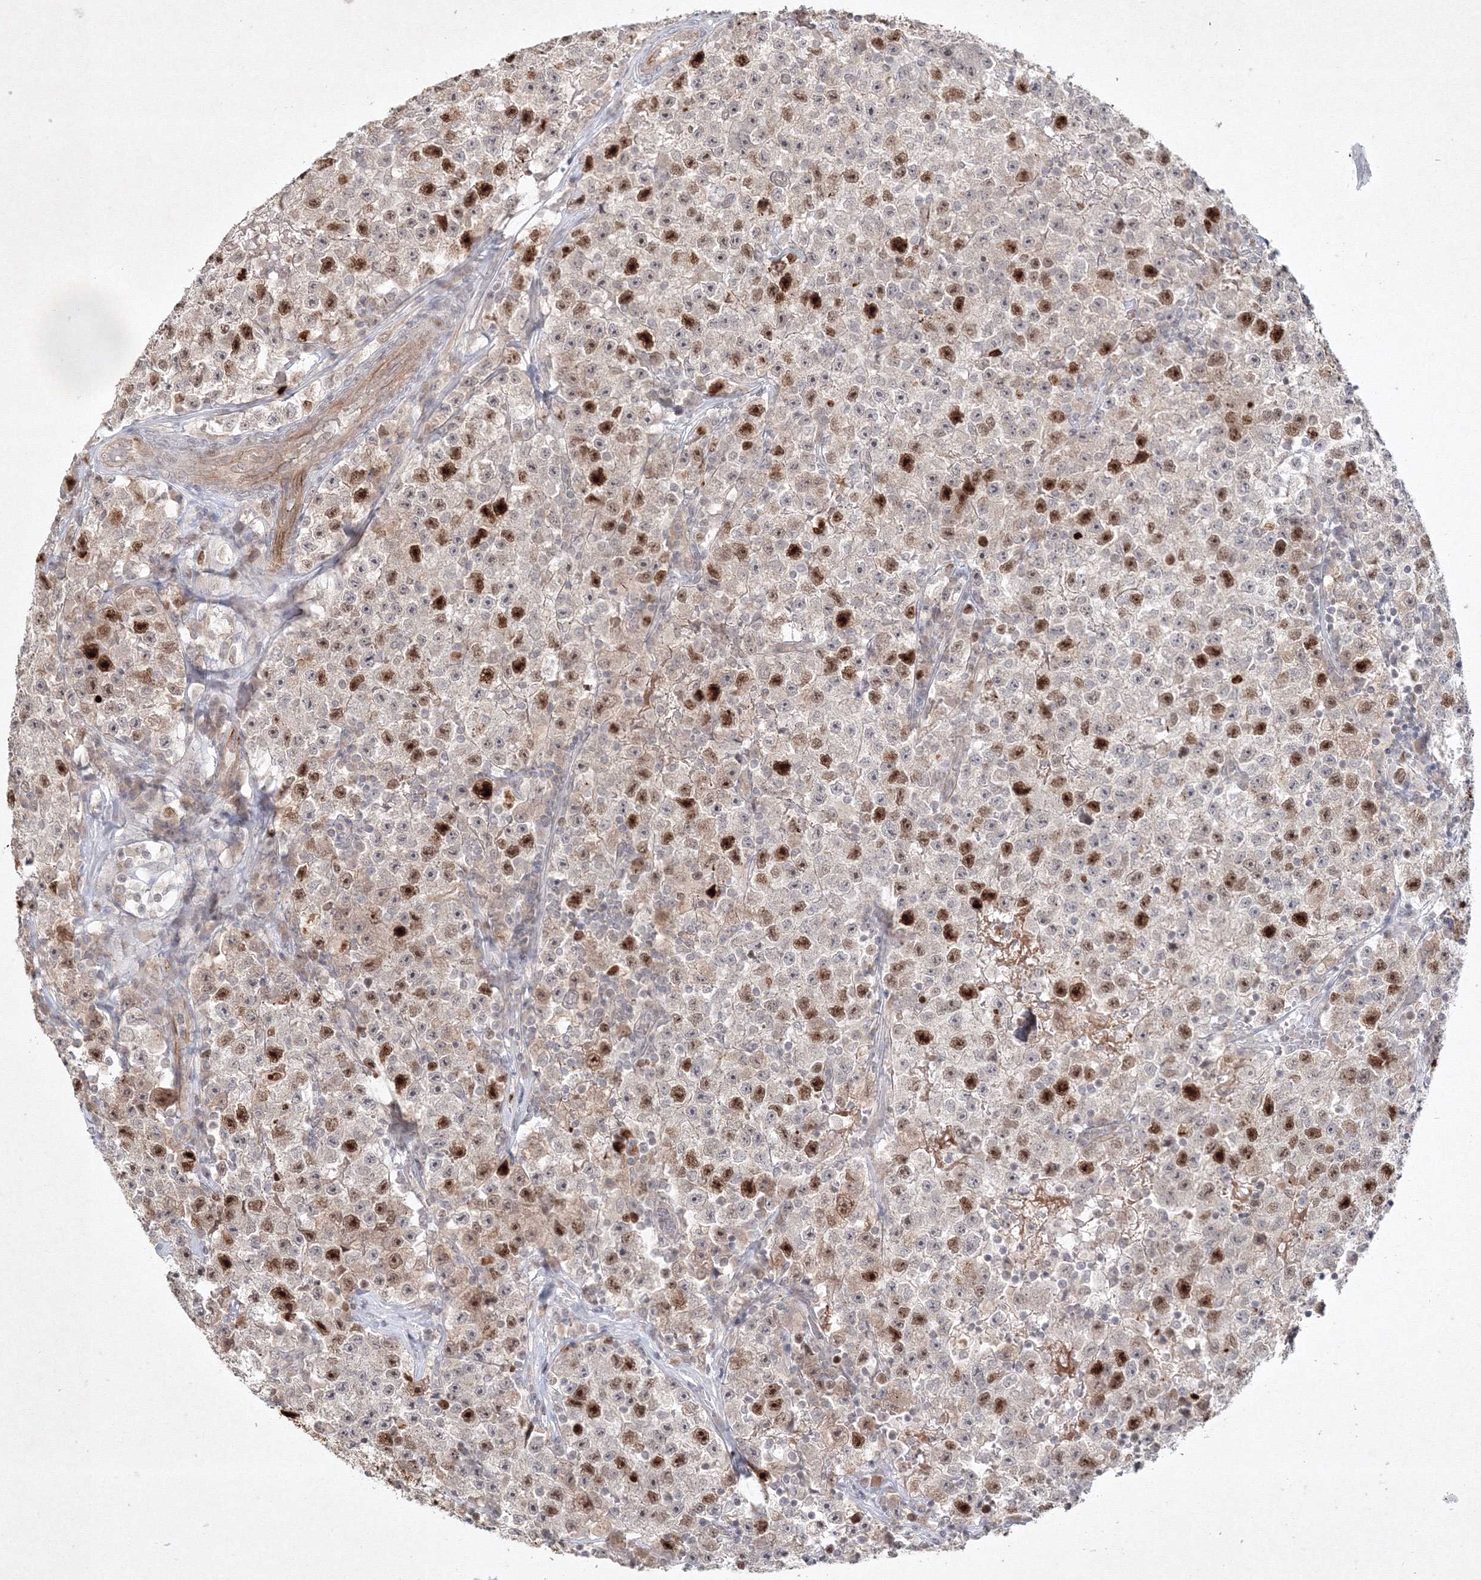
{"staining": {"intensity": "strong", "quantity": "25%-75%", "location": "nuclear"}, "tissue": "testis cancer", "cell_type": "Tumor cells", "image_type": "cancer", "snomed": [{"axis": "morphology", "description": "Seminoma, NOS"}, {"axis": "topography", "description": "Testis"}], "caption": "Seminoma (testis) was stained to show a protein in brown. There is high levels of strong nuclear positivity in about 25%-75% of tumor cells.", "gene": "KIF20A", "patient": {"sex": "male", "age": 22}}